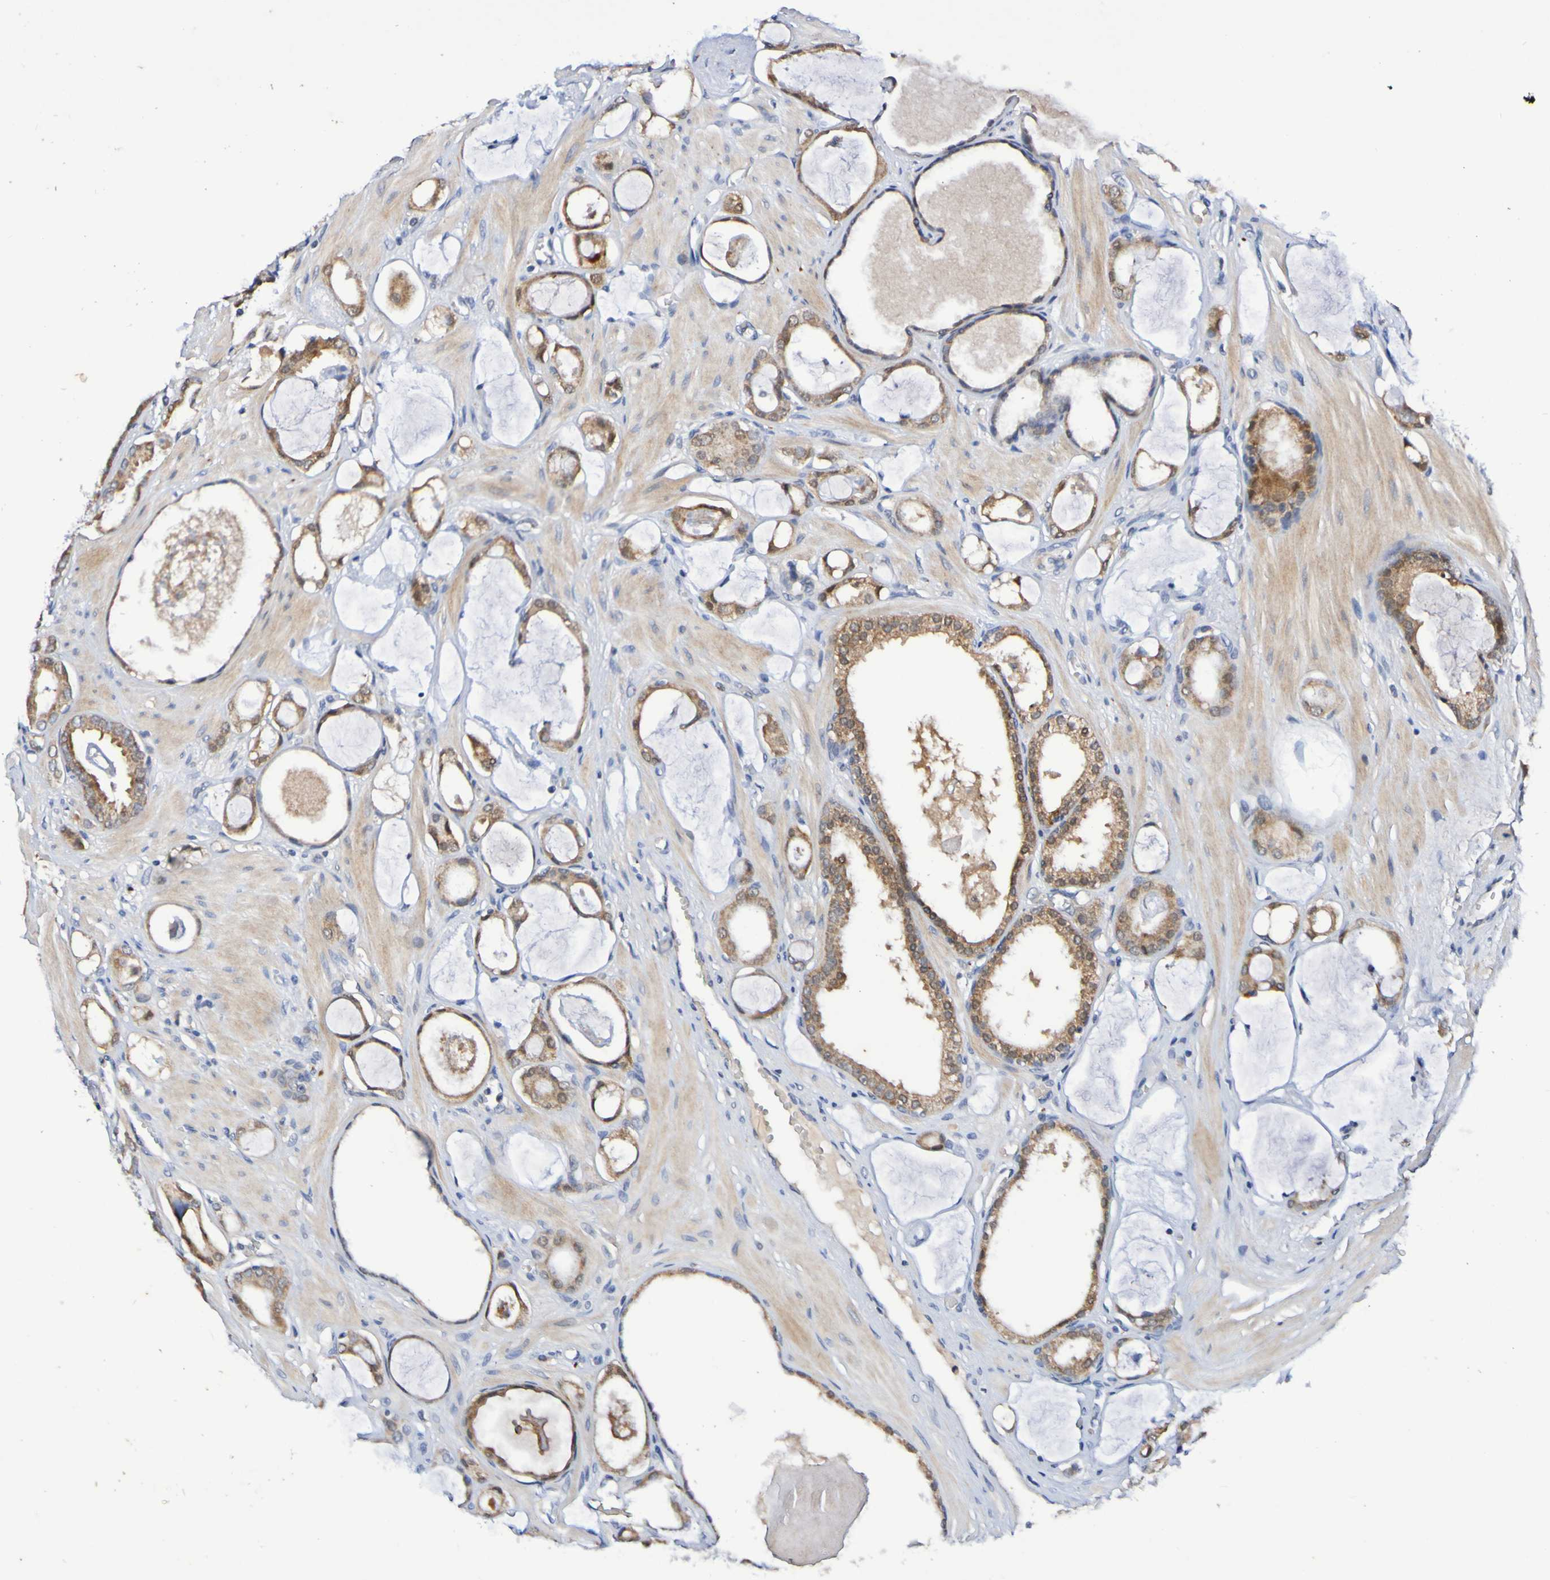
{"staining": {"intensity": "strong", "quantity": "<25%", "location": "cytoplasmic/membranous"}, "tissue": "prostate cancer", "cell_type": "Tumor cells", "image_type": "cancer", "snomed": [{"axis": "morphology", "description": "Adenocarcinoma, Low grade"}, {"axis": "topography", "description": "Prostate"}], "caption": "Protein staining of prostate low-grade adenocarcinoma tissue exhibits strong cytoplasmic/membranous staining in approximately <25% of tumor cells.", "gene": "PTP4A2", "patient": {"sex": "male", "age": 53}}